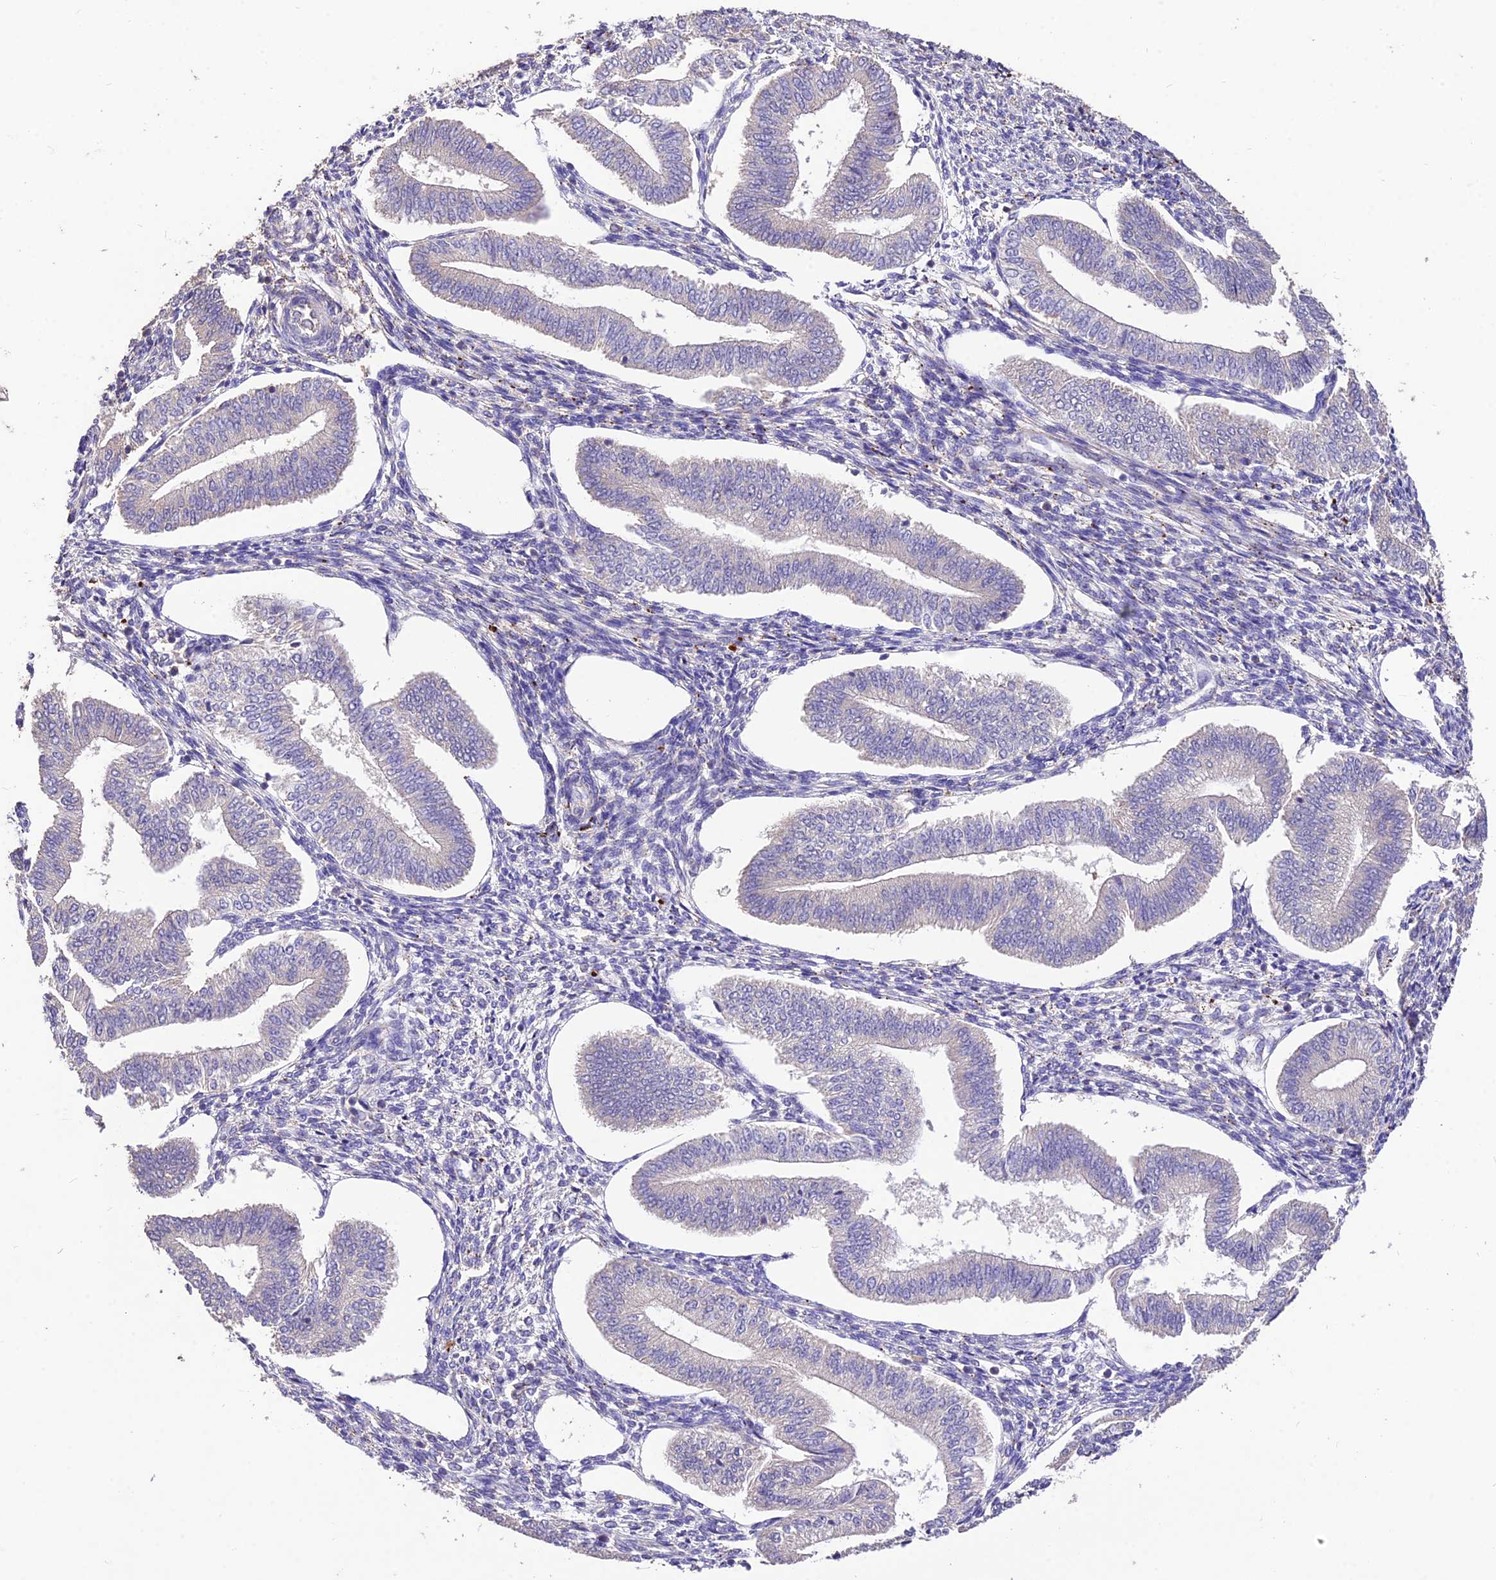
{"staining": {"intensity": "negative", "quantity": "none", "location": "none"}, "tissue": "endometrium", "cell_type": "Cells in endometrial stroma", "image_type": "normal", "snomed": [{"axis": "morphology", "description": "Normal tissue, NOS"}, {"axis": "topography", "description": "Endometrium"}], "caption": "Cells in endometrial stroma show no significant positivity in benign endometrium. (DAB (3,3'-diaminobenzidine) immunohistochemistry (IHC) visualized using brightfield microscopy, high magnification).", "gene": "SDHD", "patient": {"sex": "female", "age": 34}}